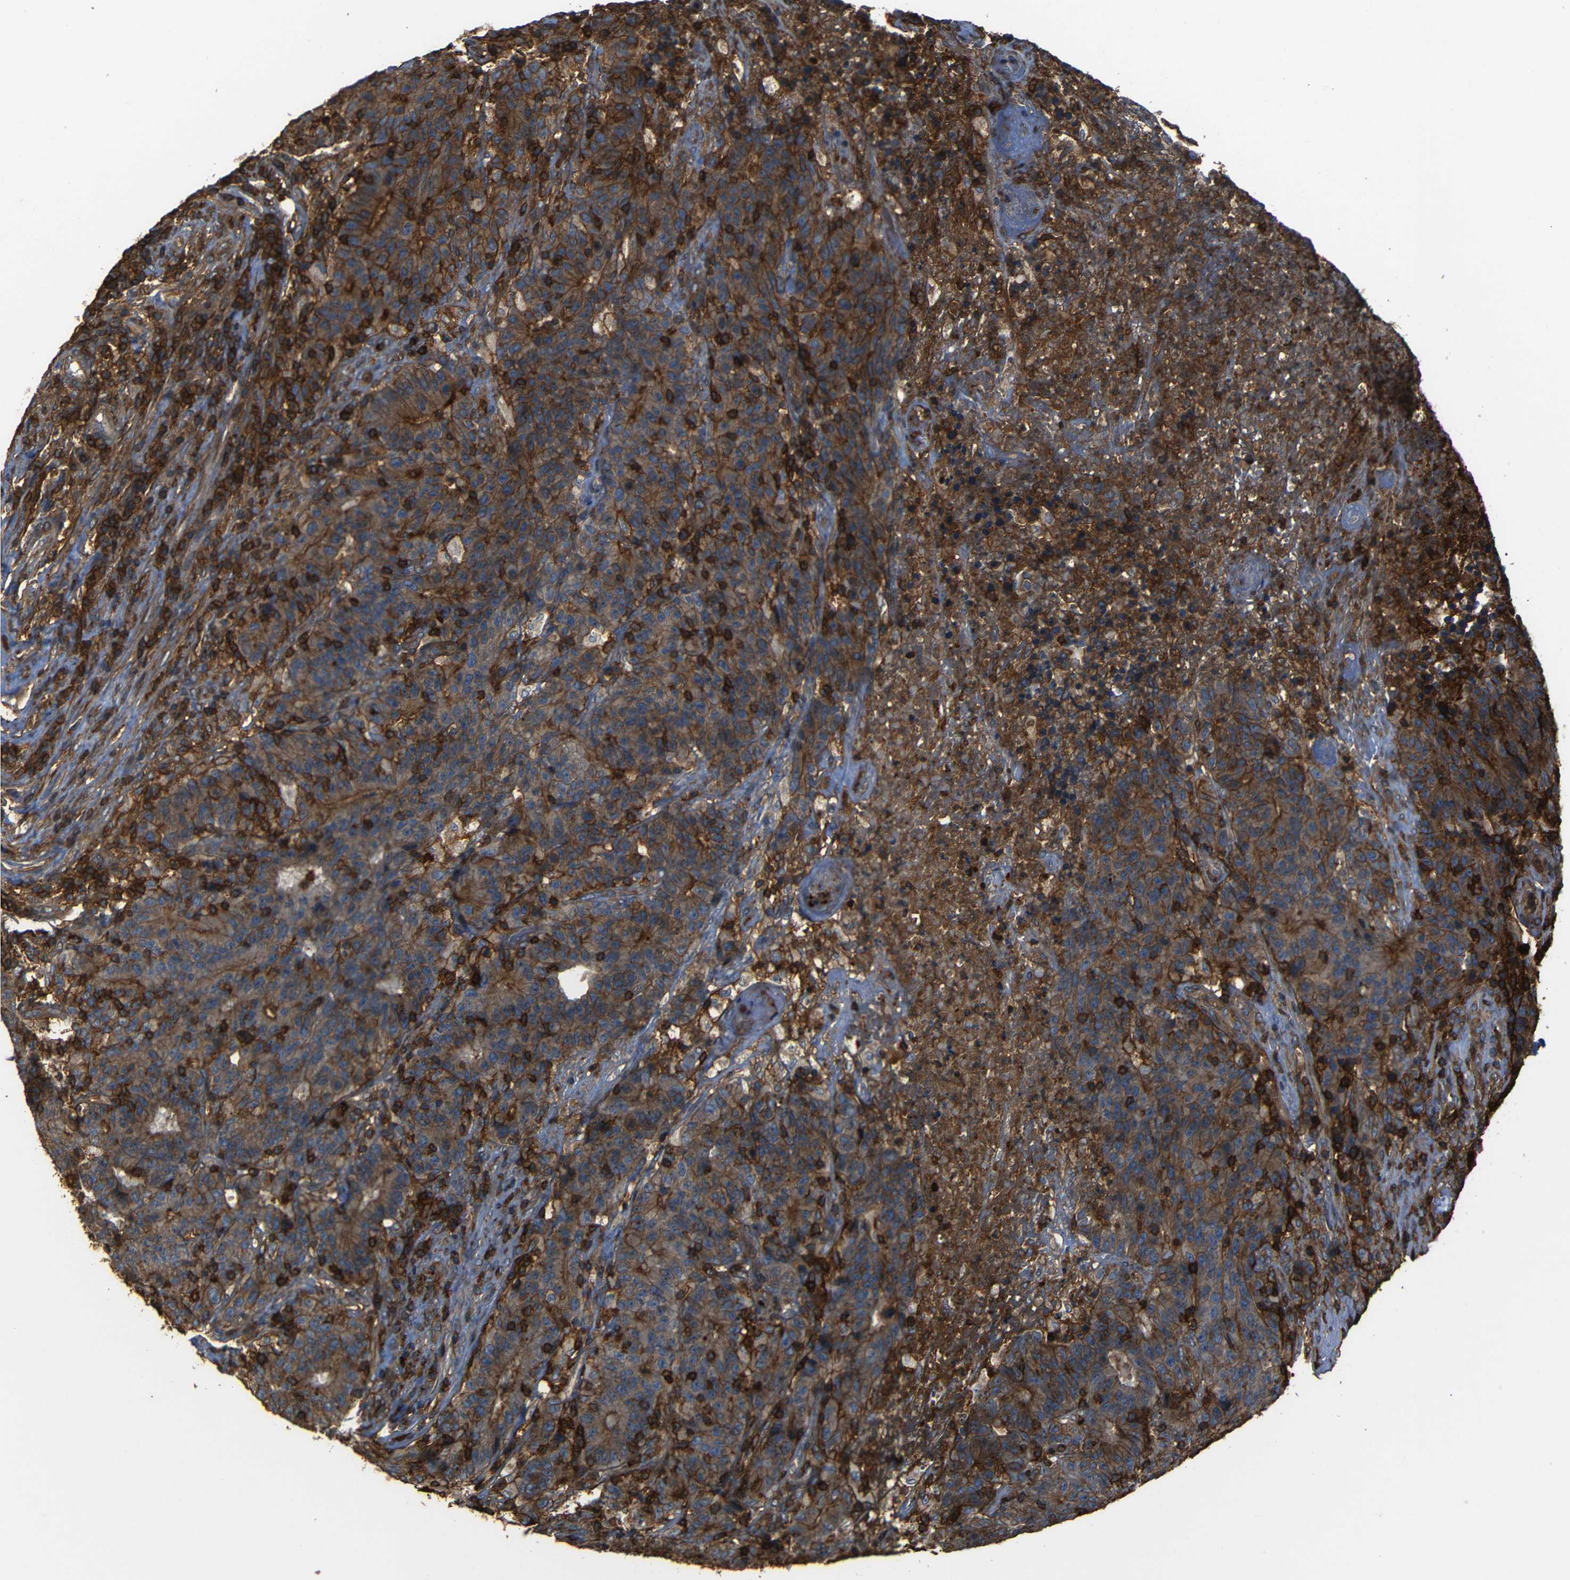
{"staining": {"intensity": "moderate", "quantity": ">75%", "location": "cytoplasmic/membranous"}, "tissue": "colorectal cancer", "cell_type": "Tumor cells", "image_type": "cancer", "snomed": [{"axis": "morphology", "description": "Normal tissue, NOS"}, {"axis": "morphology", "description": "Adenocarcinoma, NOS"}, {"axis": "topography", "description": "Colon"}], "caption": "Immunohistochemical staining of colorectal adenocarcinoma displays medium levels of moderate cytoplasmic/membranous protein expression in approximately >75% of tumor cells. Immunohistochemistry (ihc) stains the protein in brown and the nuclei are stained blue.", "gene": "ADGRE5", "patient": {"sex": "female", "age": 75}}